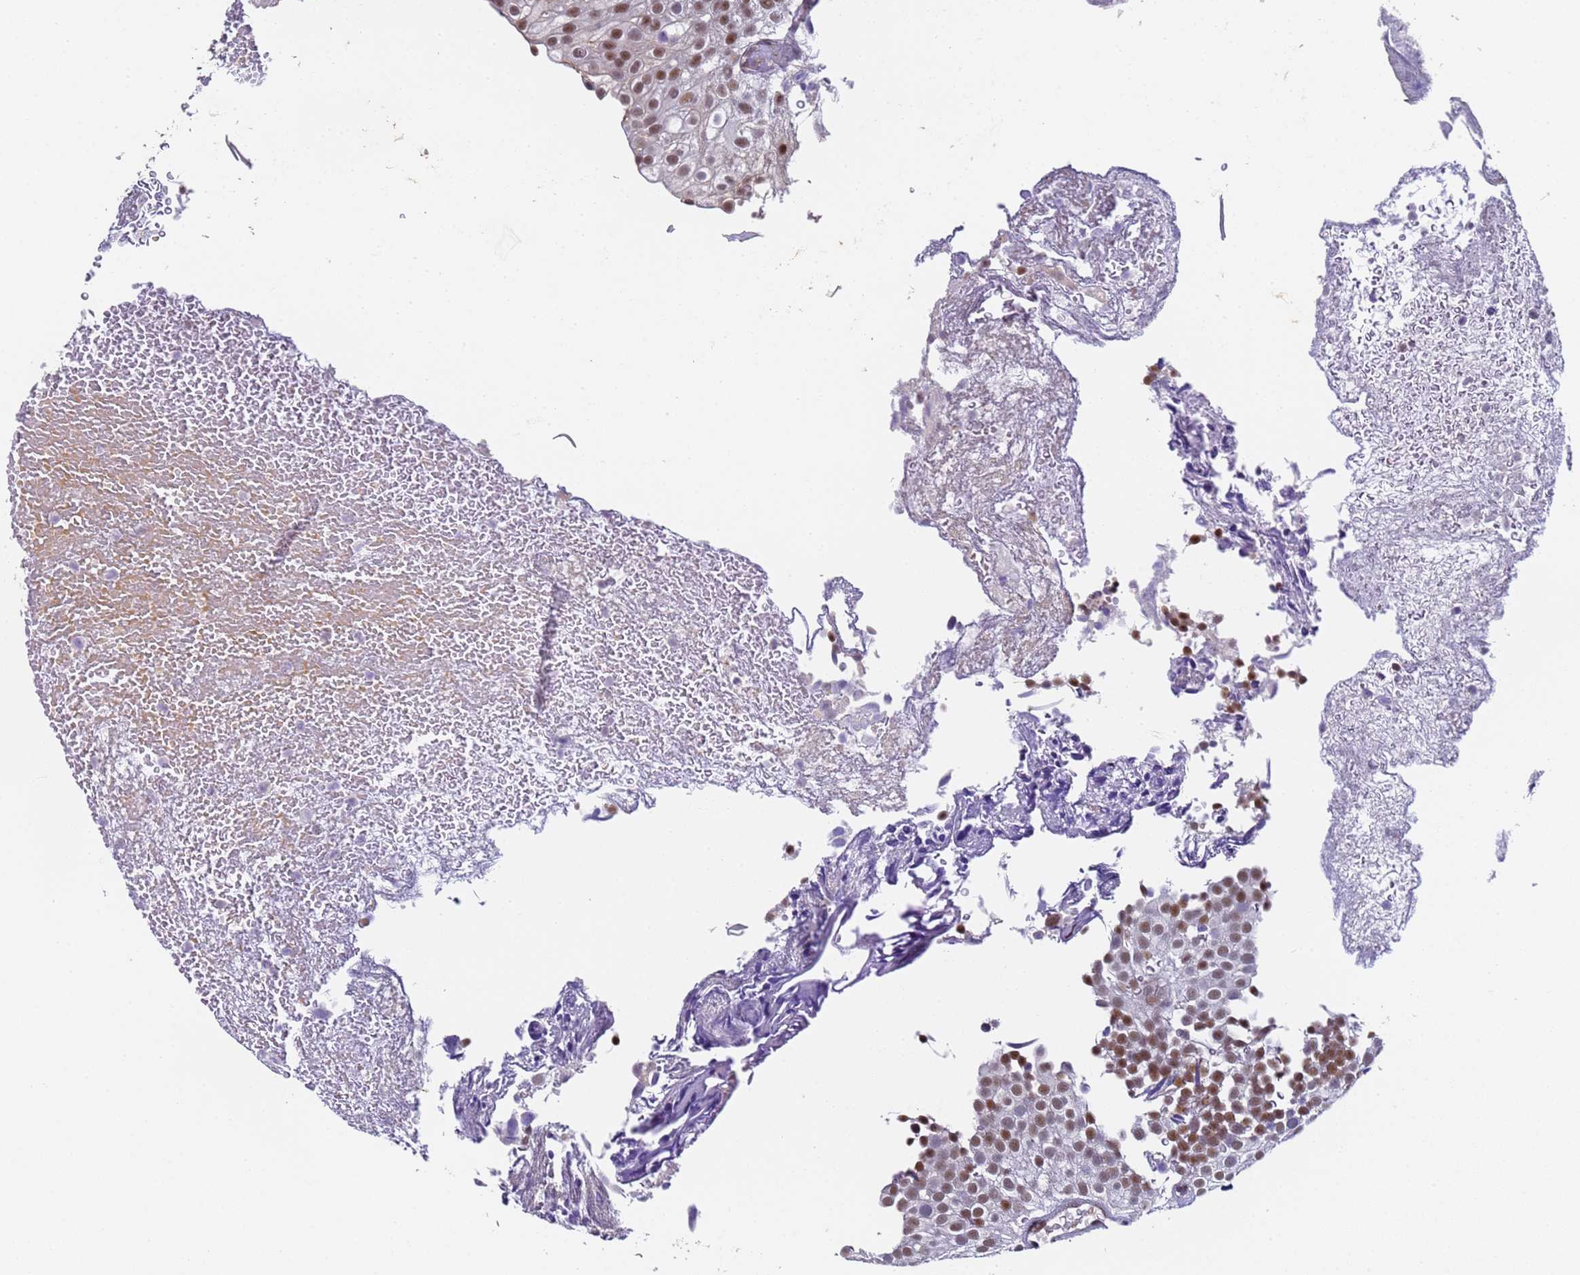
{"staining": {"intensity": "moderate", "quantity": ">75%", "location": "nuclear"}, "tissue": "urothelial cancer", "cell_type": "Tumor cells", "image_type": "cancer", "snomed": [{"axis": "morphology", "description": "Urothelial carcinoma, Low grade"}, {"axis": "topography", "description": "Urinary bladder"}], "caption": "Urothelial cancer stained for a protein (brown) demonstrates moderate nuclear positive expression in about >75% of tumor cells.", "gene": "FNBP4", "patient": {"sex": "male", "age": 78}}